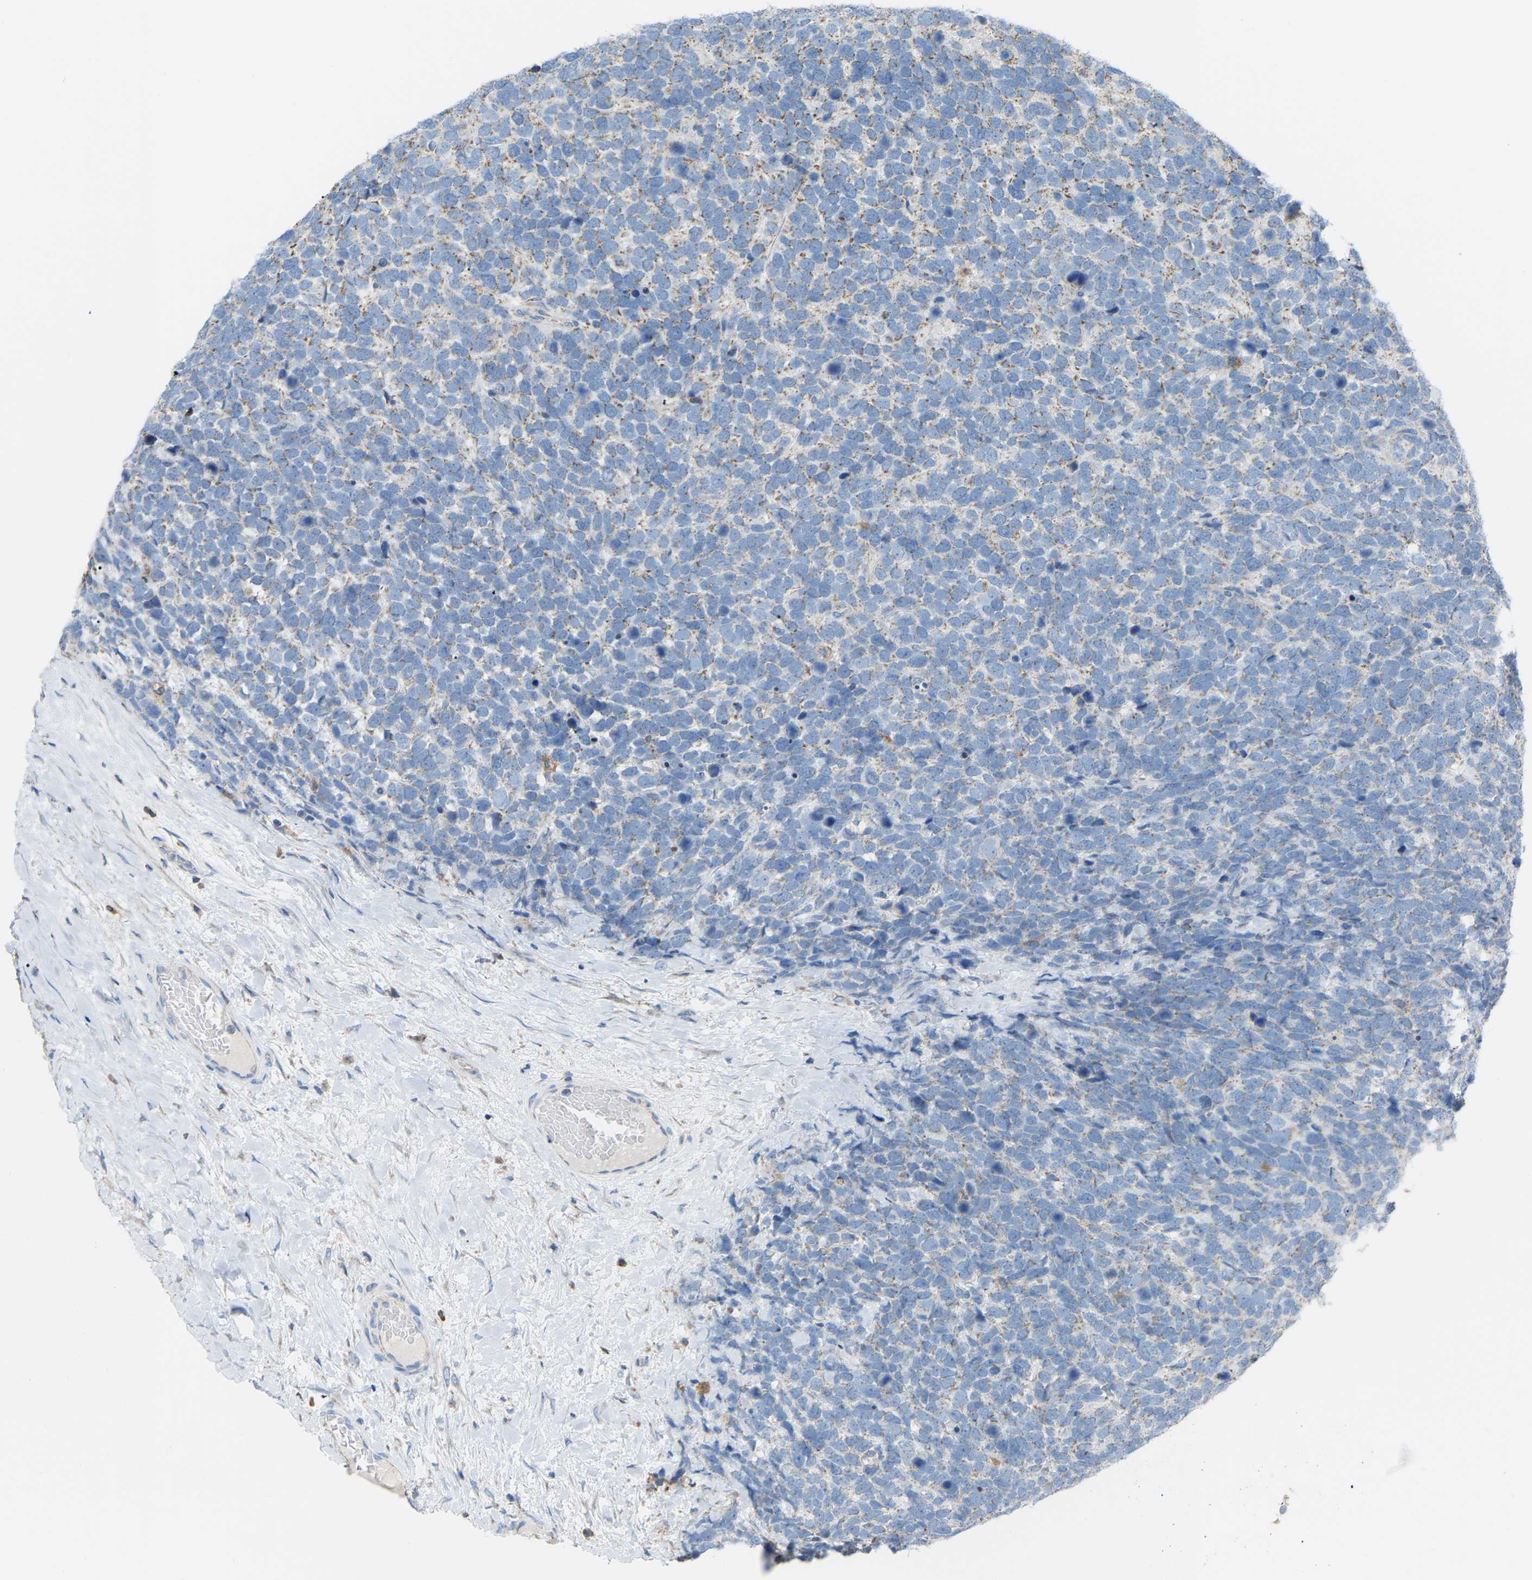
{"staining": {"intensity": "negative", "quantity": "none", "location": "none"}, "tissue": "urothelial cancer", "cell_type": "Tumor cells", "image_type": "cancer", "snomed": [{"axis": "morphology", "description": "Urothelial carcinoma, High grade"}, {"axis": "topography", "description": "Urinary bladder"}], "caption": "Immunohistochemistry histopathology image of neoplastic tissue: human high-grade urothelial carcinoma stained with DAB (3,3'-diaminobenzidine) reveals no significant protein expression in tumor cells.", "gene": "CROT", "patient": {"sex": "female", "age": 82}}